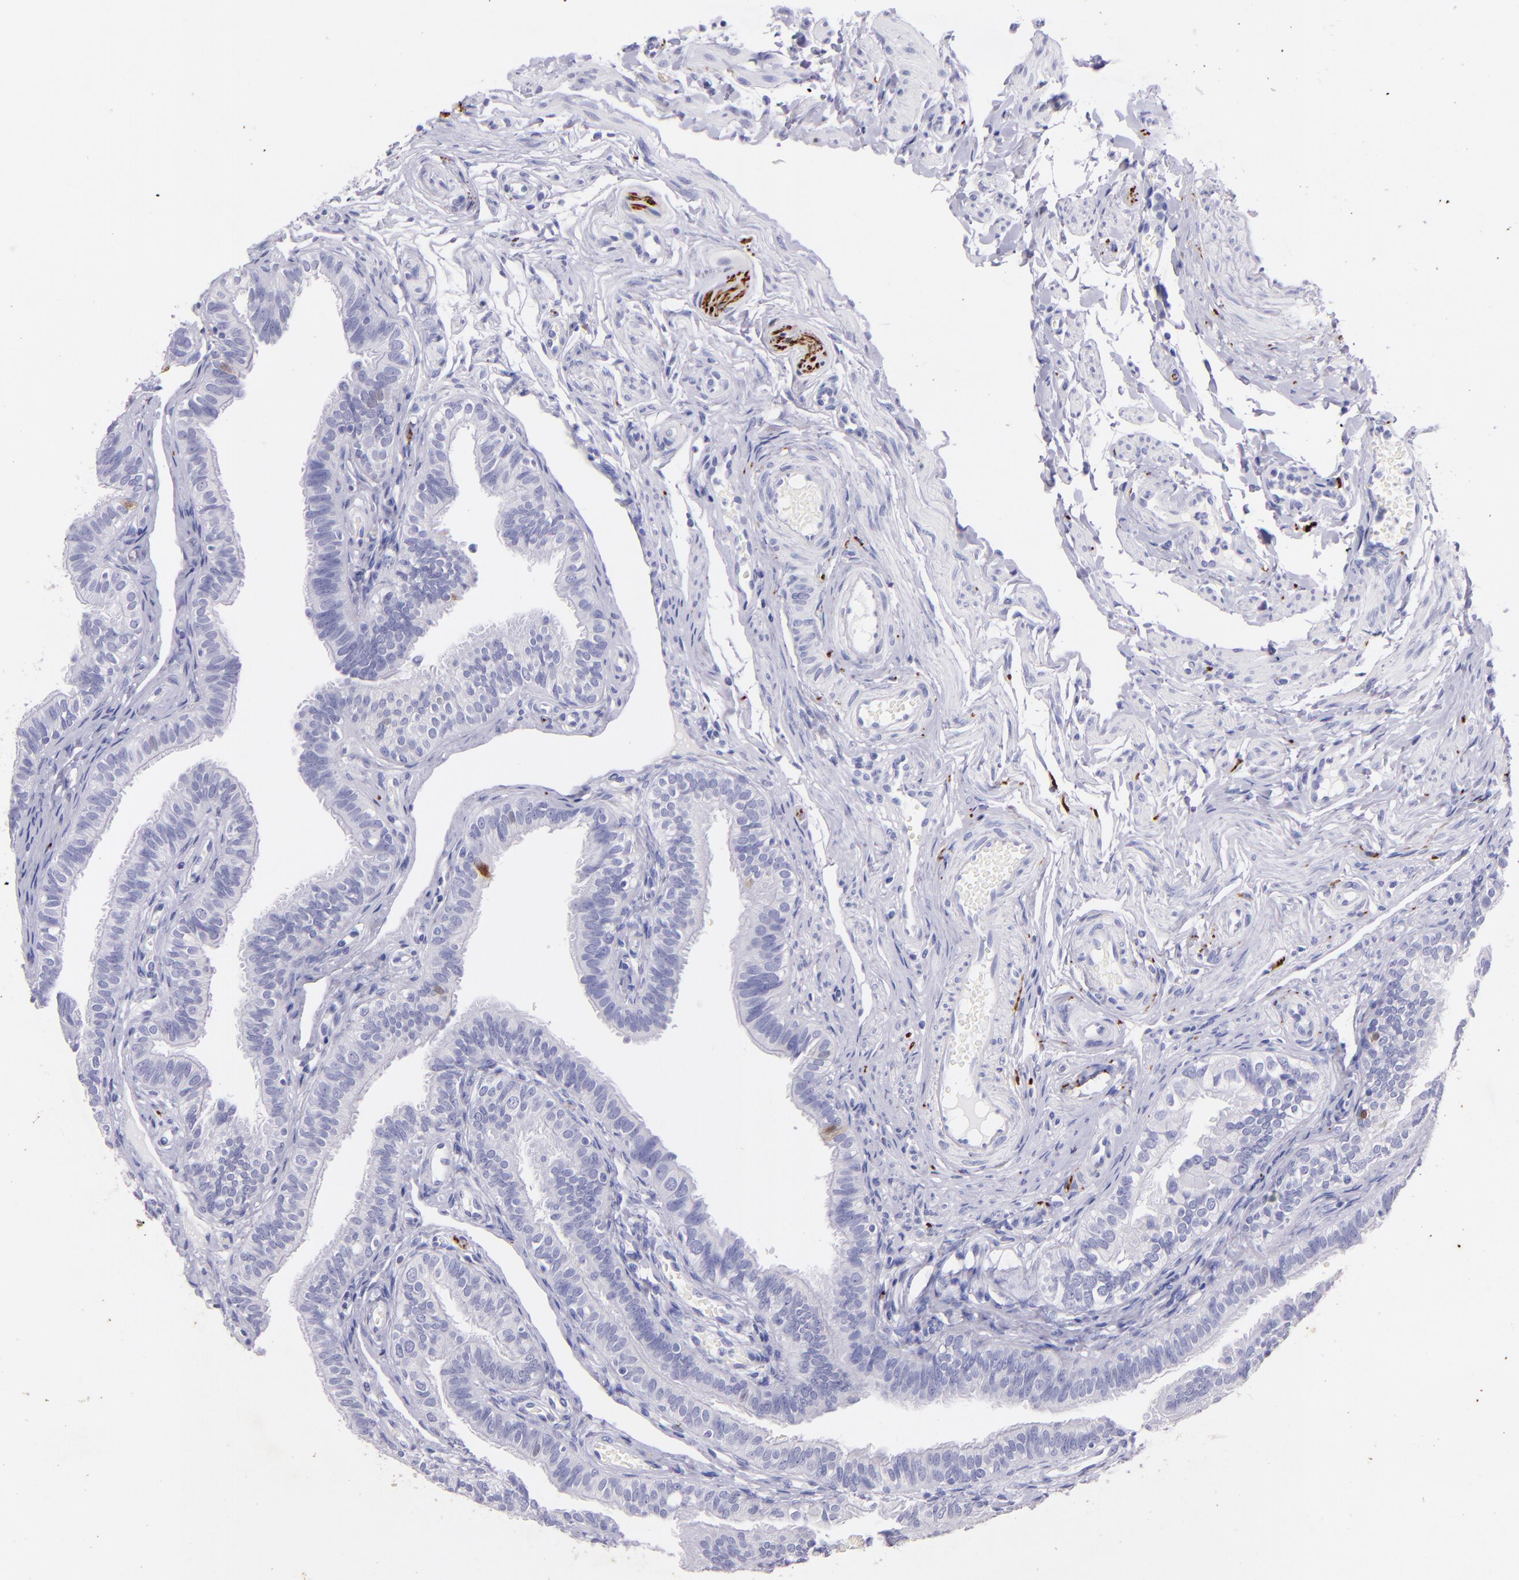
{"staining": {"intensity": "negative", "quantity": "none", "location": "none"}, "tissue": "fallopian tube", "cell_type": "Glandular cells", "image_type": "normal", "snomed": [{"axis": "morphology", "description": "Normal tissue, NOS"}, {"axis": "morphology", "description": "Dermoid, NOS"}, {"axis": "topography", "description": "Fallopian tube"}], "caption": "This is an IHC image of benign fallopian tube. There is no staining in glandular cells.", "gene": "UCHL1", "patient": {"sex": "female", "age": 33}}